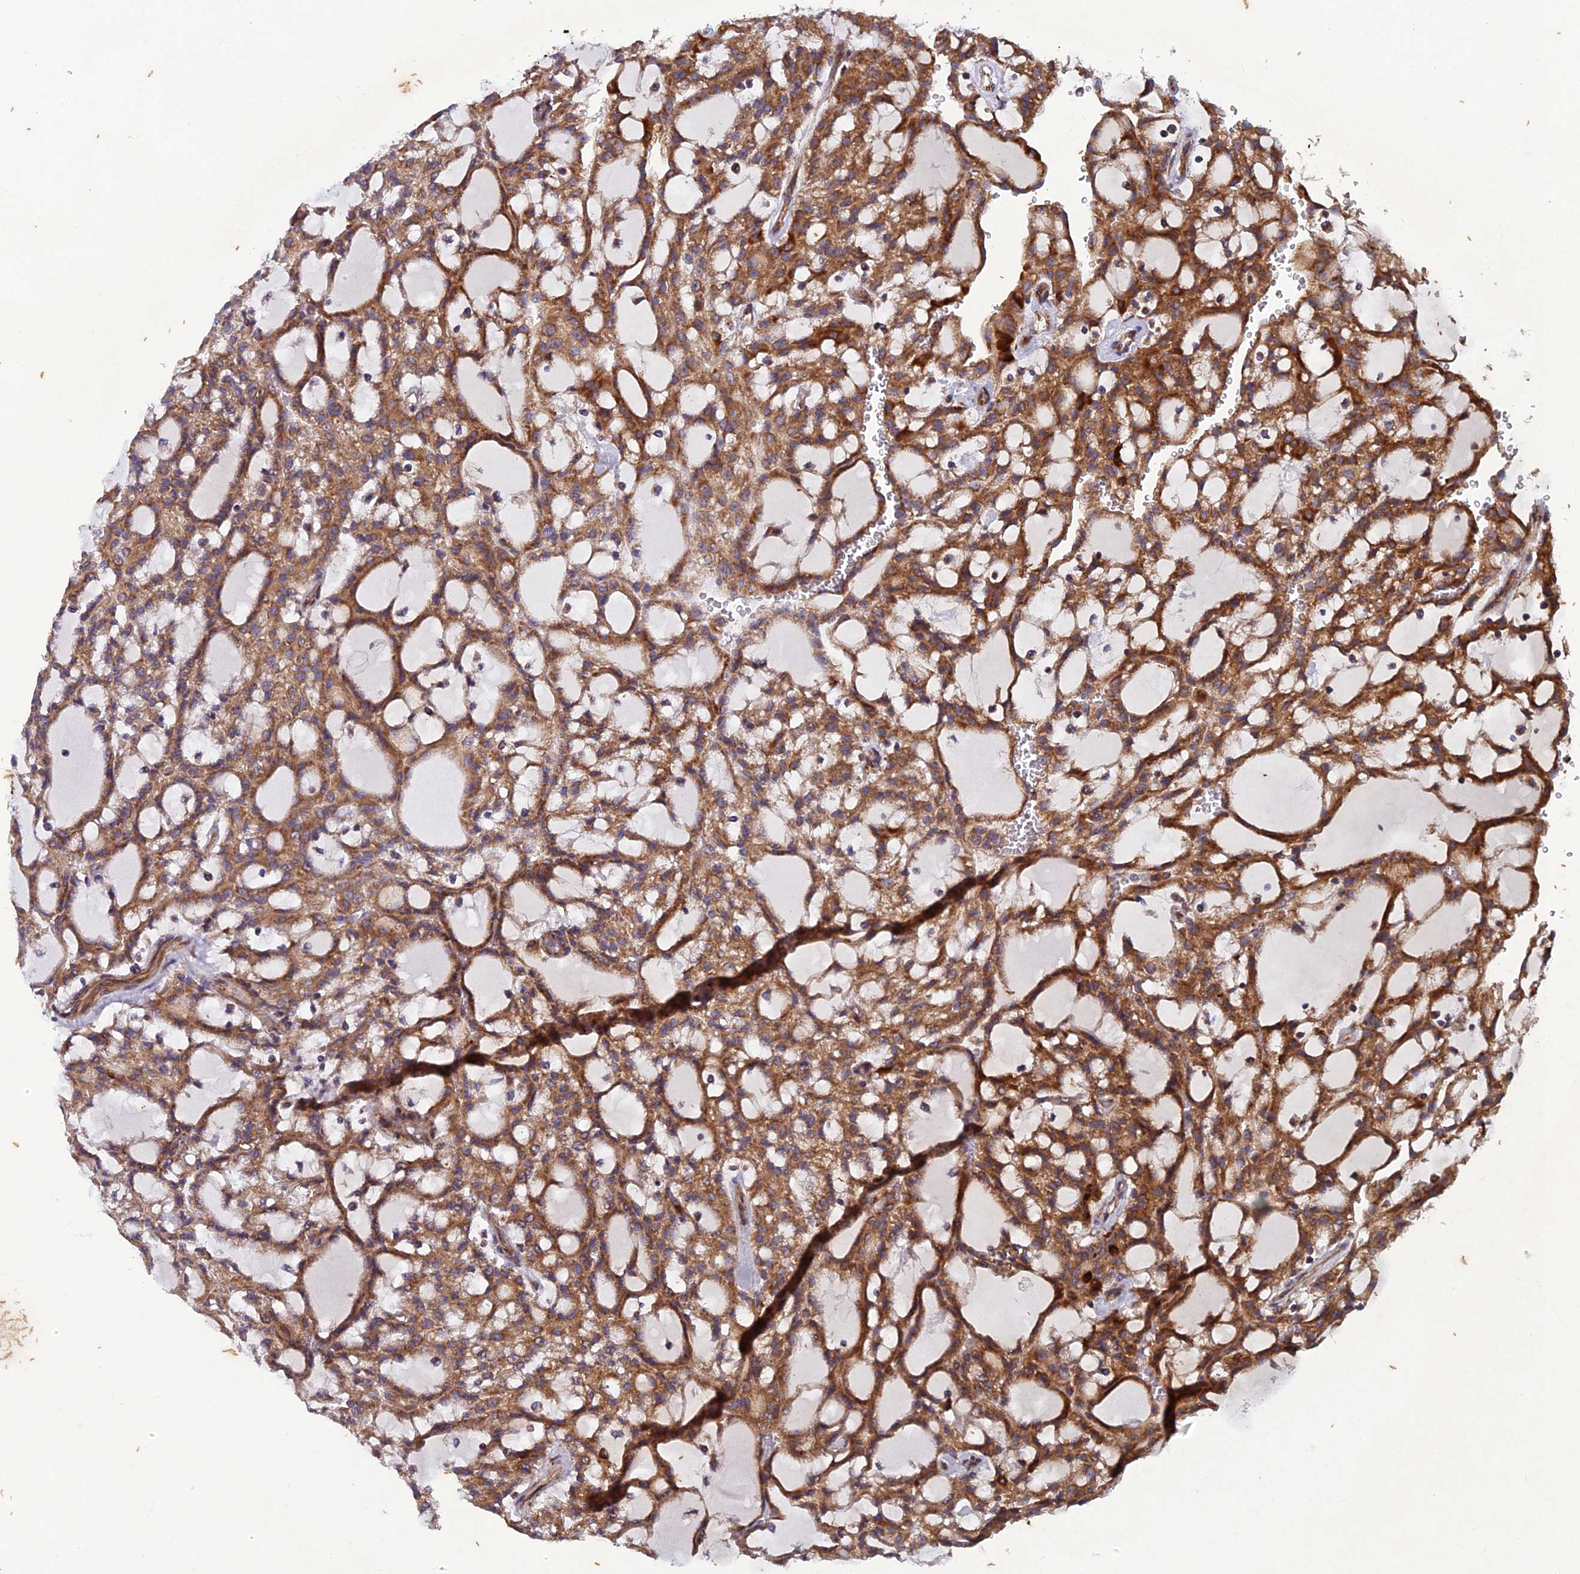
{"staining": {"intensity": "moderate", "quantity": ">75%", "location": "cytoplasmic/membranous"}, "tissue": "renal cancer", "cell_type": "Tumor cells", "image_type": "cancer", "snomed": [{"axis": "morphology", "description": "Adenocarcinoma, NOS"}, {"axis": "topography", "description": "Kidney"}], "caption": "Renal cancer (adenocarcinoma) was stained to show a protein in brown. There is medium levels of moderate cytoplasmic/membranous expression in about >75% of tumor cells. (IHC, brightfield microscopy, high magnification).", "gene": "AP4S1", "patient": {"sex": "male", "age": 63}}